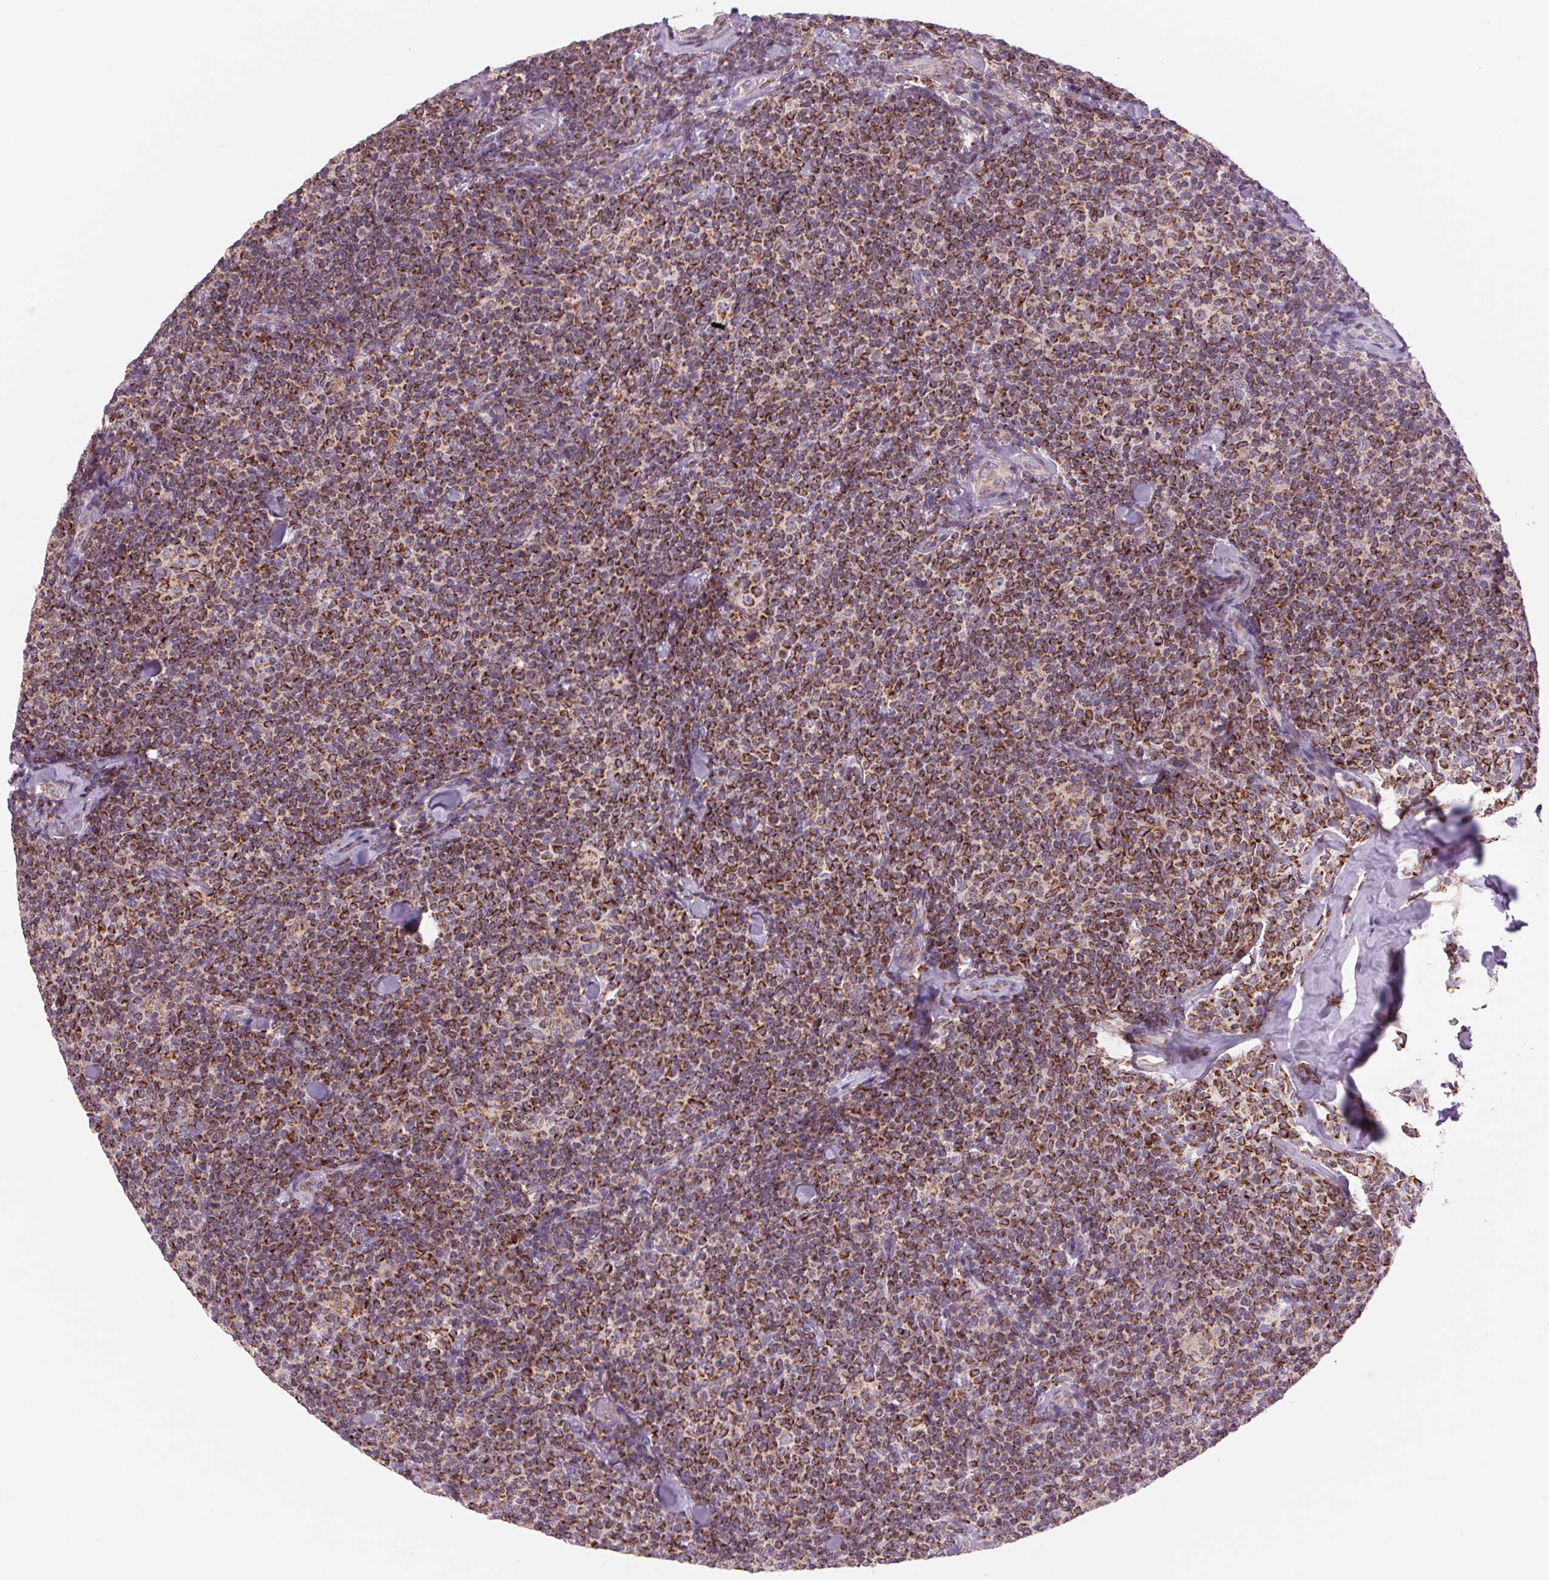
{"staining": {"intensity": "strong", "quantity": ">75%", "location": "cytoplasmic/membranous"}, "tissue": "lymphoma", "cell_type": "Tumor cells", "image_type": "cancer", "snomed": [{"axis": "morphology", "description": "Malignant lymphoma, non-Hodgkin's type, Low grade"}, {"axis": "topography", "description": "Lymph node"}], "caption": "IHC histopathology image of lymphoma stained for a protein (brown), which shows high levels of strong cytoplasmic/membranous staining in about >75% of tumor cells.", "gene": "COX6A1", "patient": {"sex": "female", "age": 56}}